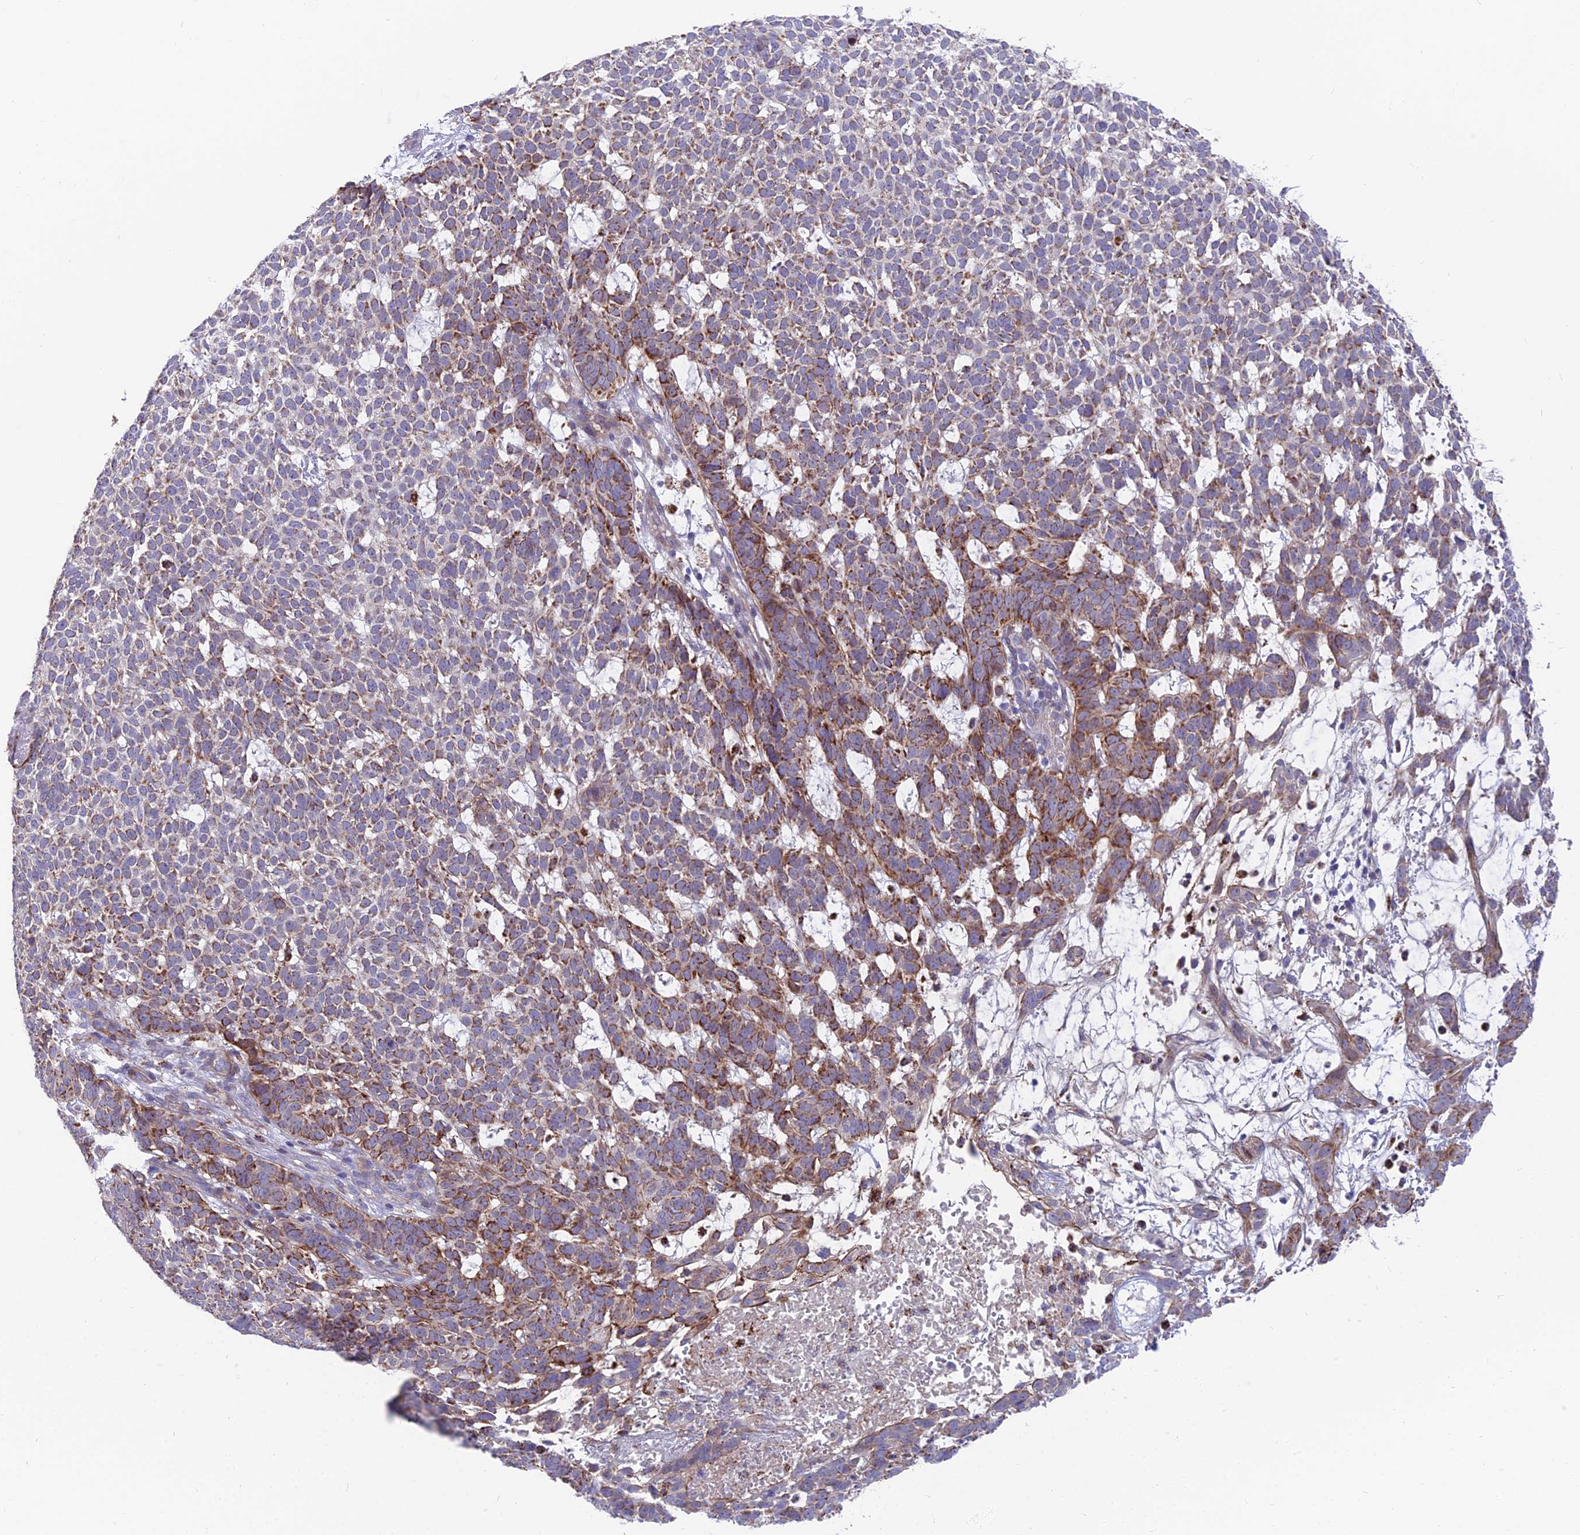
{"staining": {"intensity": "strong", "quantity": "25%-75%", "location": "cytoplasmic/membranous"}, "tissue": "skin cancer", "cell_type": "Tumor cells", "image_type": "cancer", "snomed": [{"axis": "morphology", "description": "Basal cell carcinoma"}, {"axis": "topography", "description": "Skin"}], "caption": "This image displays immunohistochemistry (IHC) staining of human skin cancer, with high strong cytoplasmic/membranous expression in about 25%-75% of tumor cells.", "gene": "TIGD6", "patient": {"sex": "female", "age": 78}}